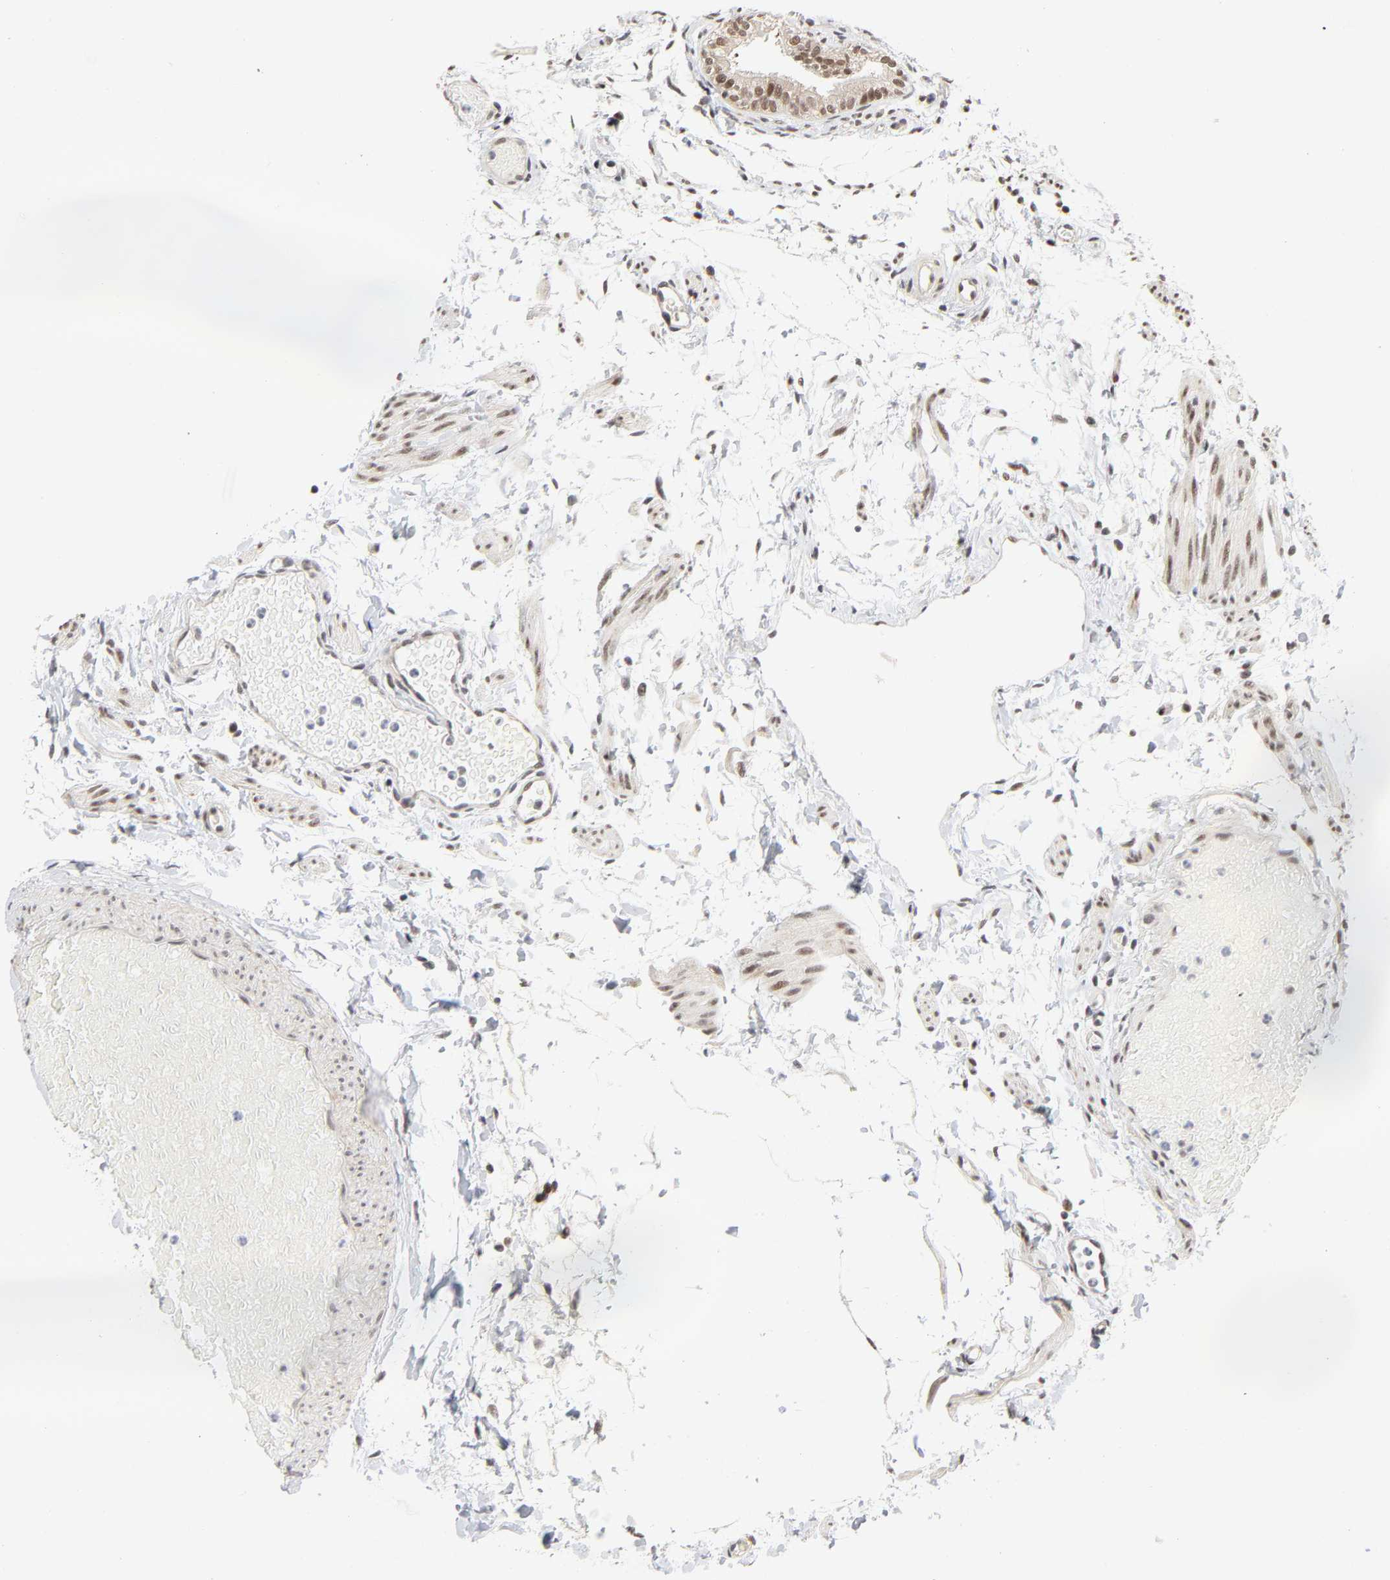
{"staining": {"intensity": "moderate", "quantity": ">75%", "location": "nuclear"}, "tissue": "fallopian tube", "cell_type": "Glandular cells", "image_type": "normal", "snomed": [{"axis": "morphology", "description": "Normal tissue, NOS"}, {"axis": "morphology", "description": "Dermoid, NOS"}, {"axis": "topography", "description": "Fallopian tube"}], "caption": "Human fallopian tube stained with a brown dye shows moderate nuclear positive staining in about >75% of glandular cells.", "gene": "ZKSCAN8", "patient": {"sex": "female", "age": 33}}